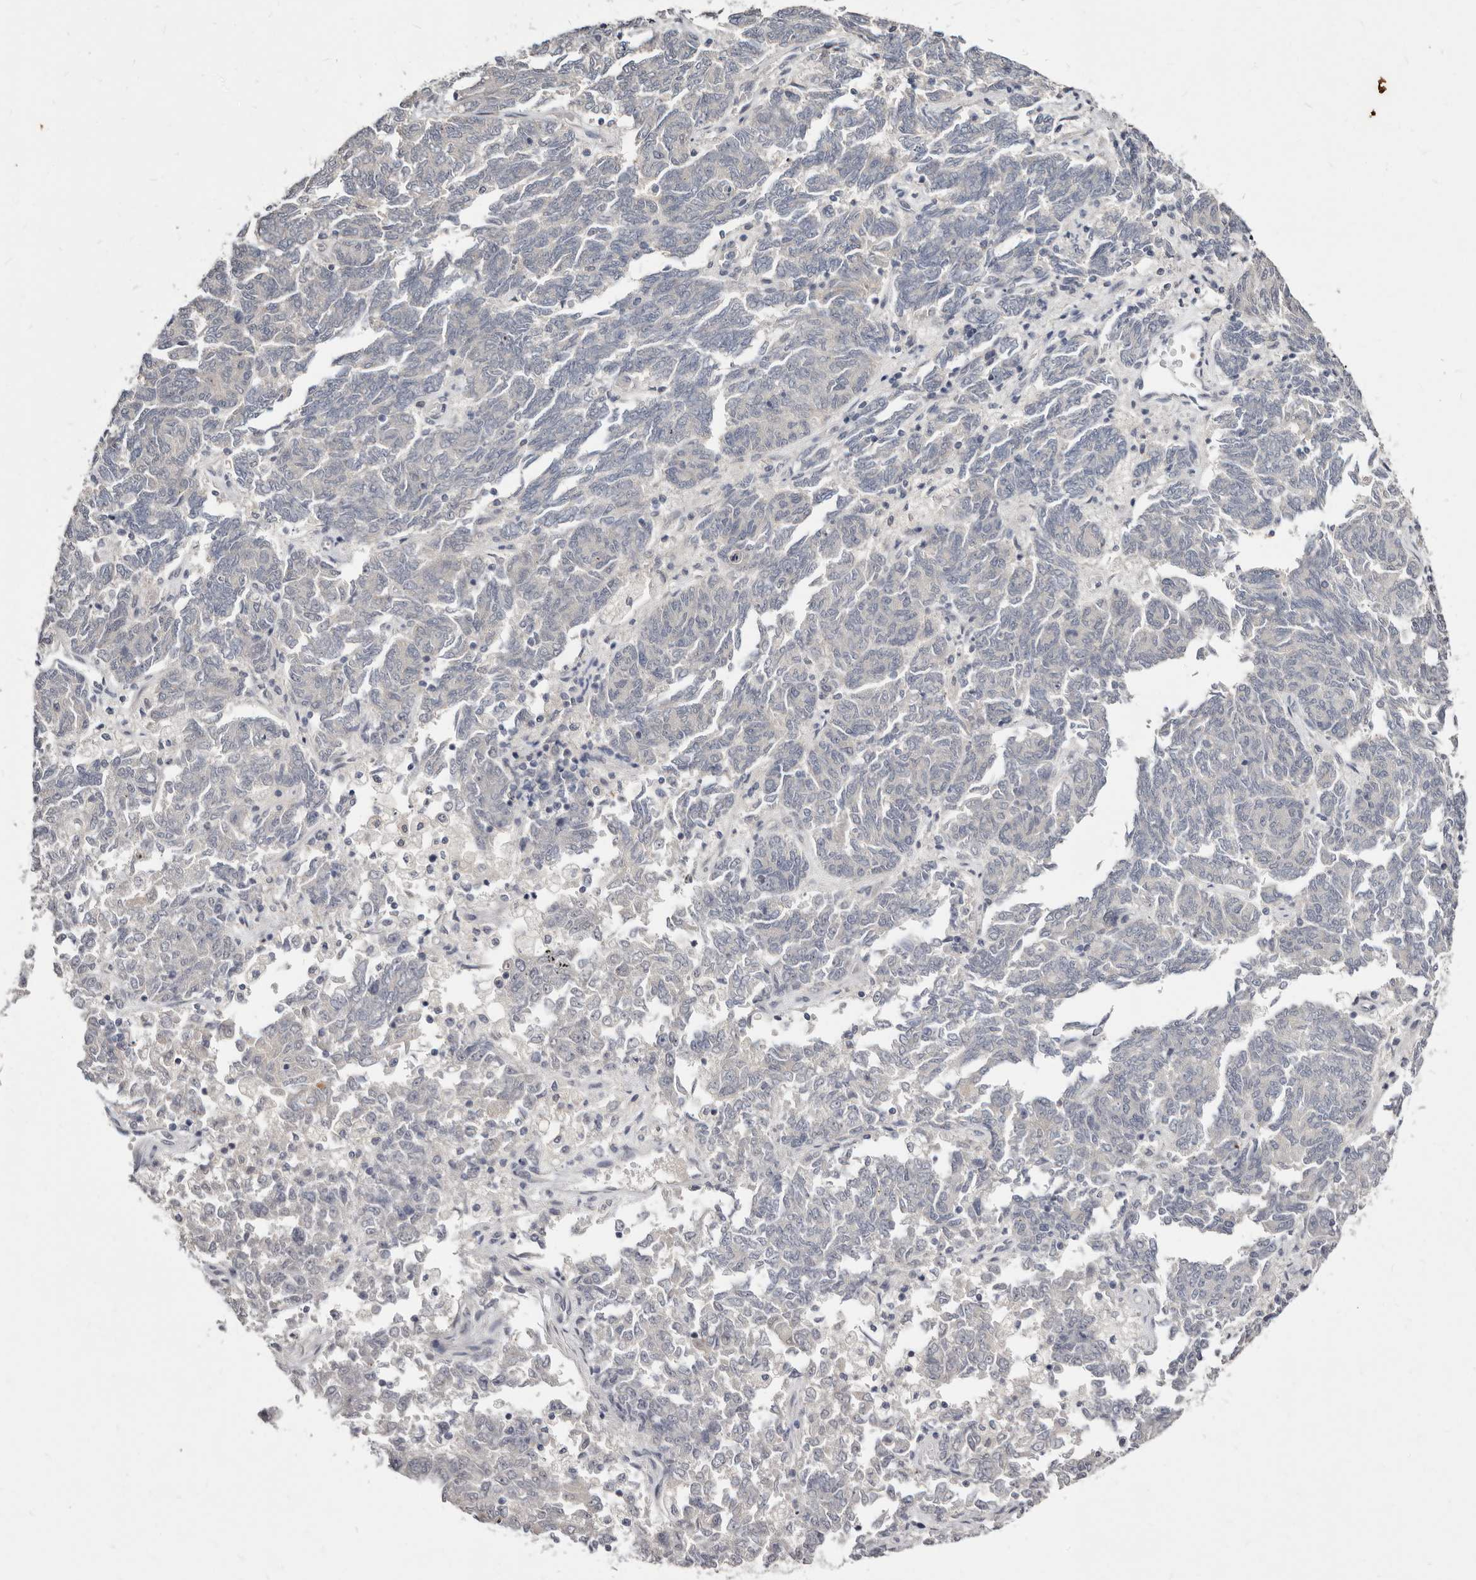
{"staining": {"intensity": "negative", "quantity": "none", "location": "none"}, "tissue": "endometrial cancer", "cell_type": "Tumor cells", "image_type": "cancer", "snomed": [{"axis": "morphology", "description": "Adenocarcinoma, NOS"}, {"axis": "topography", "description": "Endometrium"}], "caption": "Immunohistochemistry (IHC) image of human adenocarcinoma (endometrial) stained for a protein (brown), which demonstrates no positivity in tumor cells.", "gene": "KLHL4", "patient": {"sex": "female", "age": 80}}